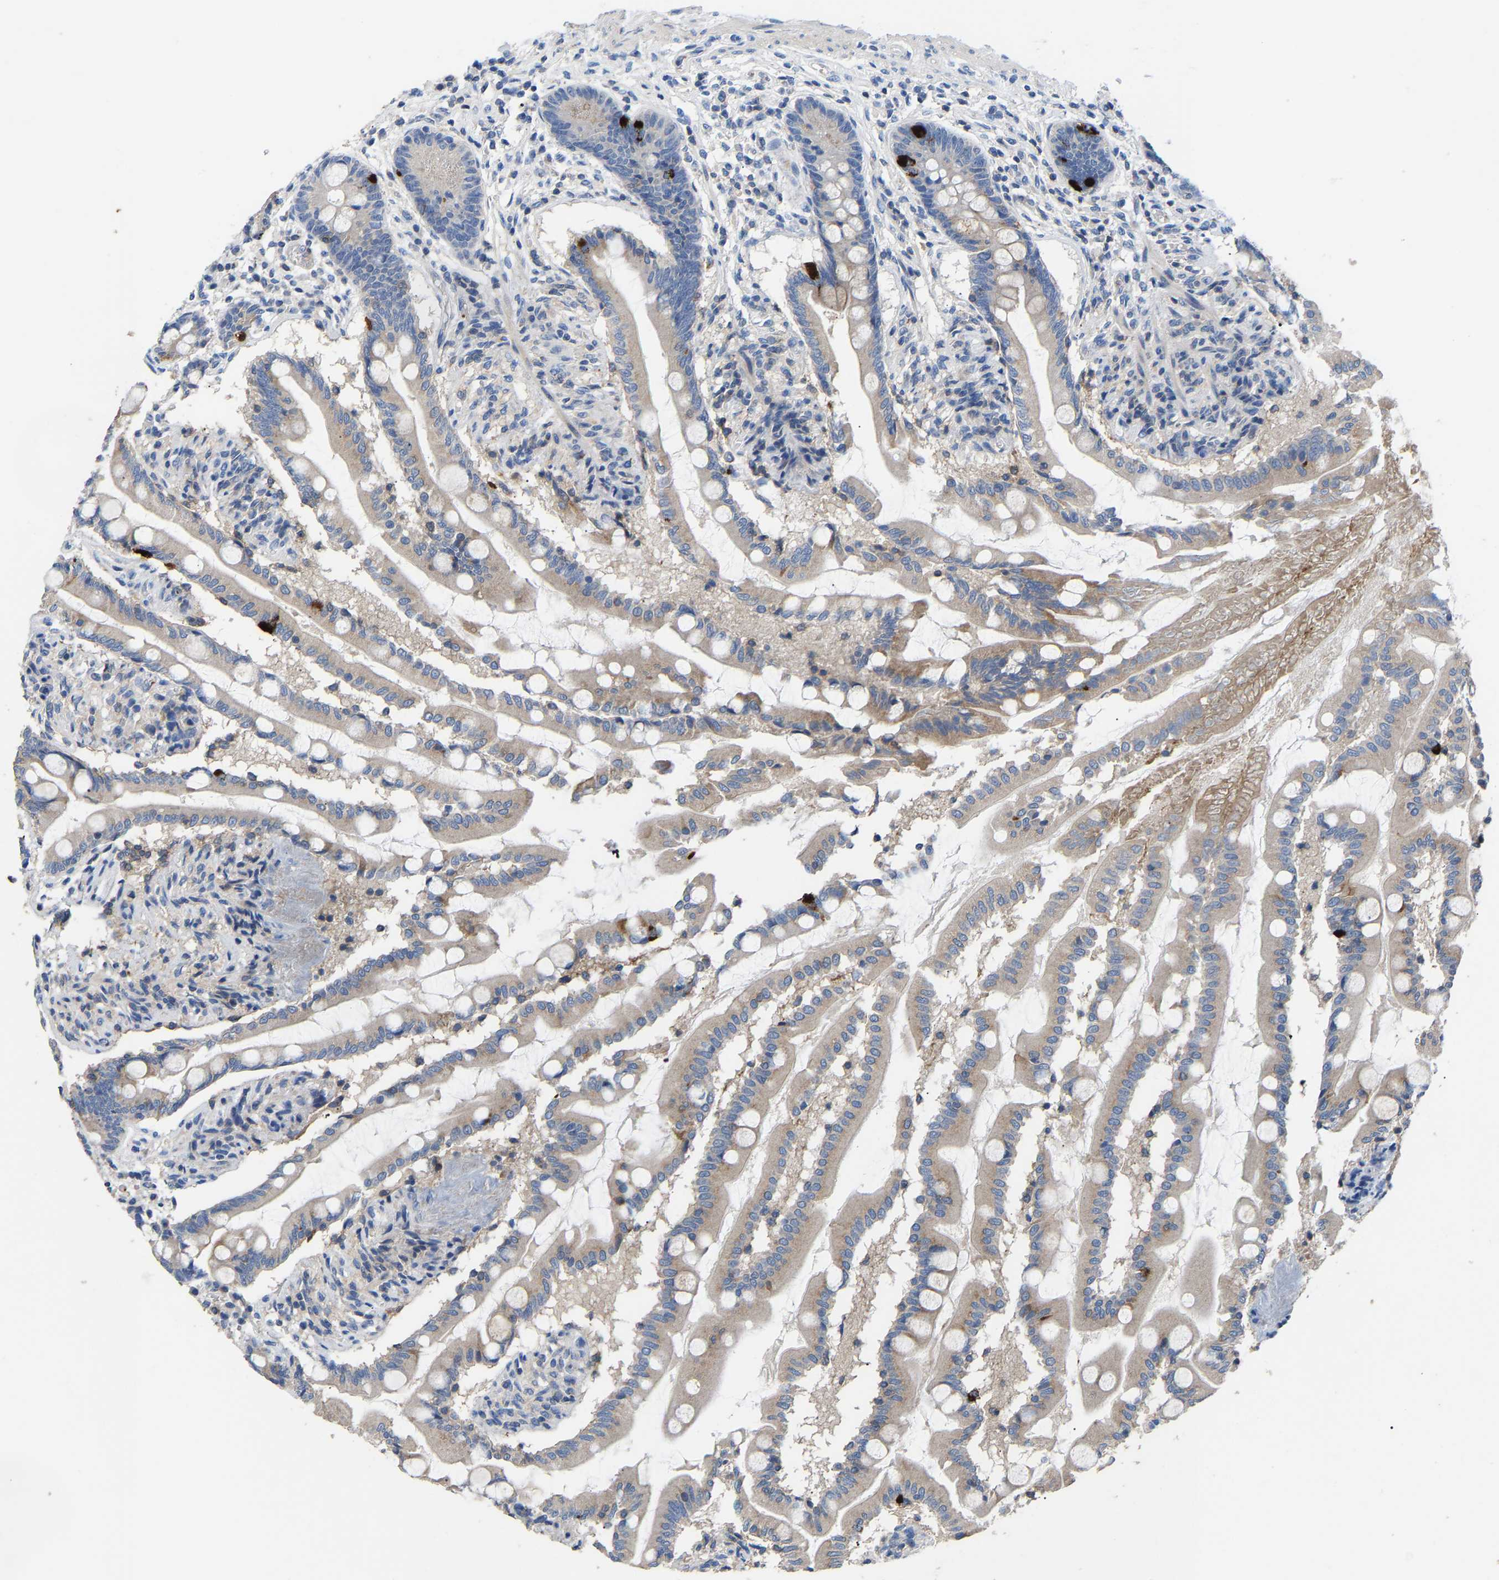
{"staining": {"intensity": "weak", "quantity": ">75%", "location": "cytoplasmic/membranous"}, "tissue": "small intestine", "cell_type": "Glandular cells", "image_type": "normal", "snomed": [{"axis": "morphology", "description": "Normal tissue, NOS"}, {"axis": "topography", "description": "Small intestine"}], "caption": "Human small intestine stained for a protein (brown) demonstrates weak cytoplasmic/membranous positive expression in about >75% of glandular cells.", "gene": "CCDC171", "patient": {"sex": "female", "age": 56}}